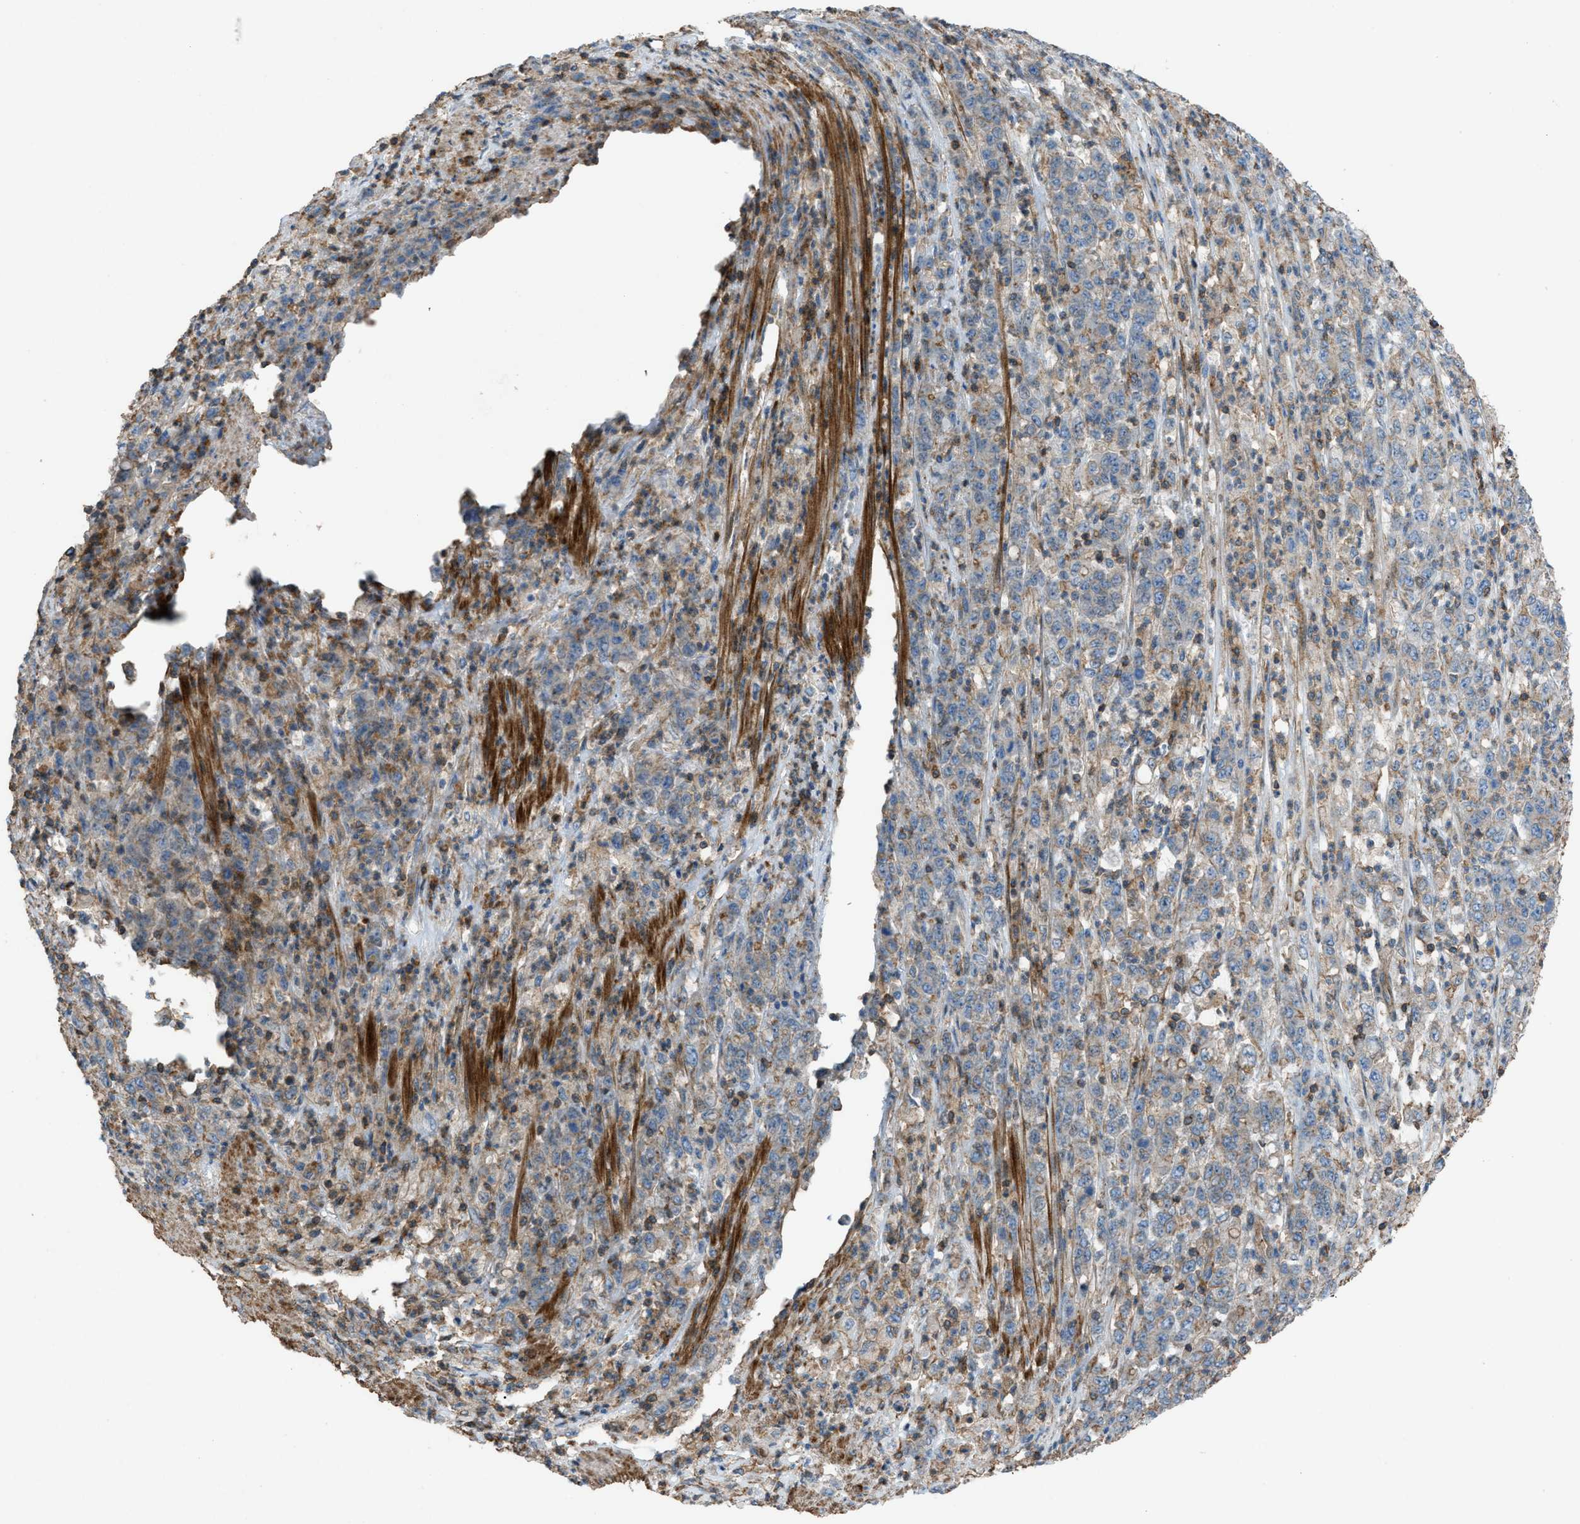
{"staining": {"intensity": "weak", "quantity": ">75%", "location": "cytoplasmic/membranous"}, "tissue": "stomach cancer", "cell_type": "Tumor cells", "image_type": "cancer", "snomed": [{"axis": "morphology", "description": "Adenocarcinoma, NOS"}, {"axis": "topography", "description": "Stomach, lower"}], "caption": "High-power microscopy captured an immunohistochemistry micrograph of adenocarcinoma (stomach), revealing weak cytoplasmic/membranous positivity in about >75% of tumor cells.", "gene": "NCK2", "patient": {"sex": "female", "age": 71}}